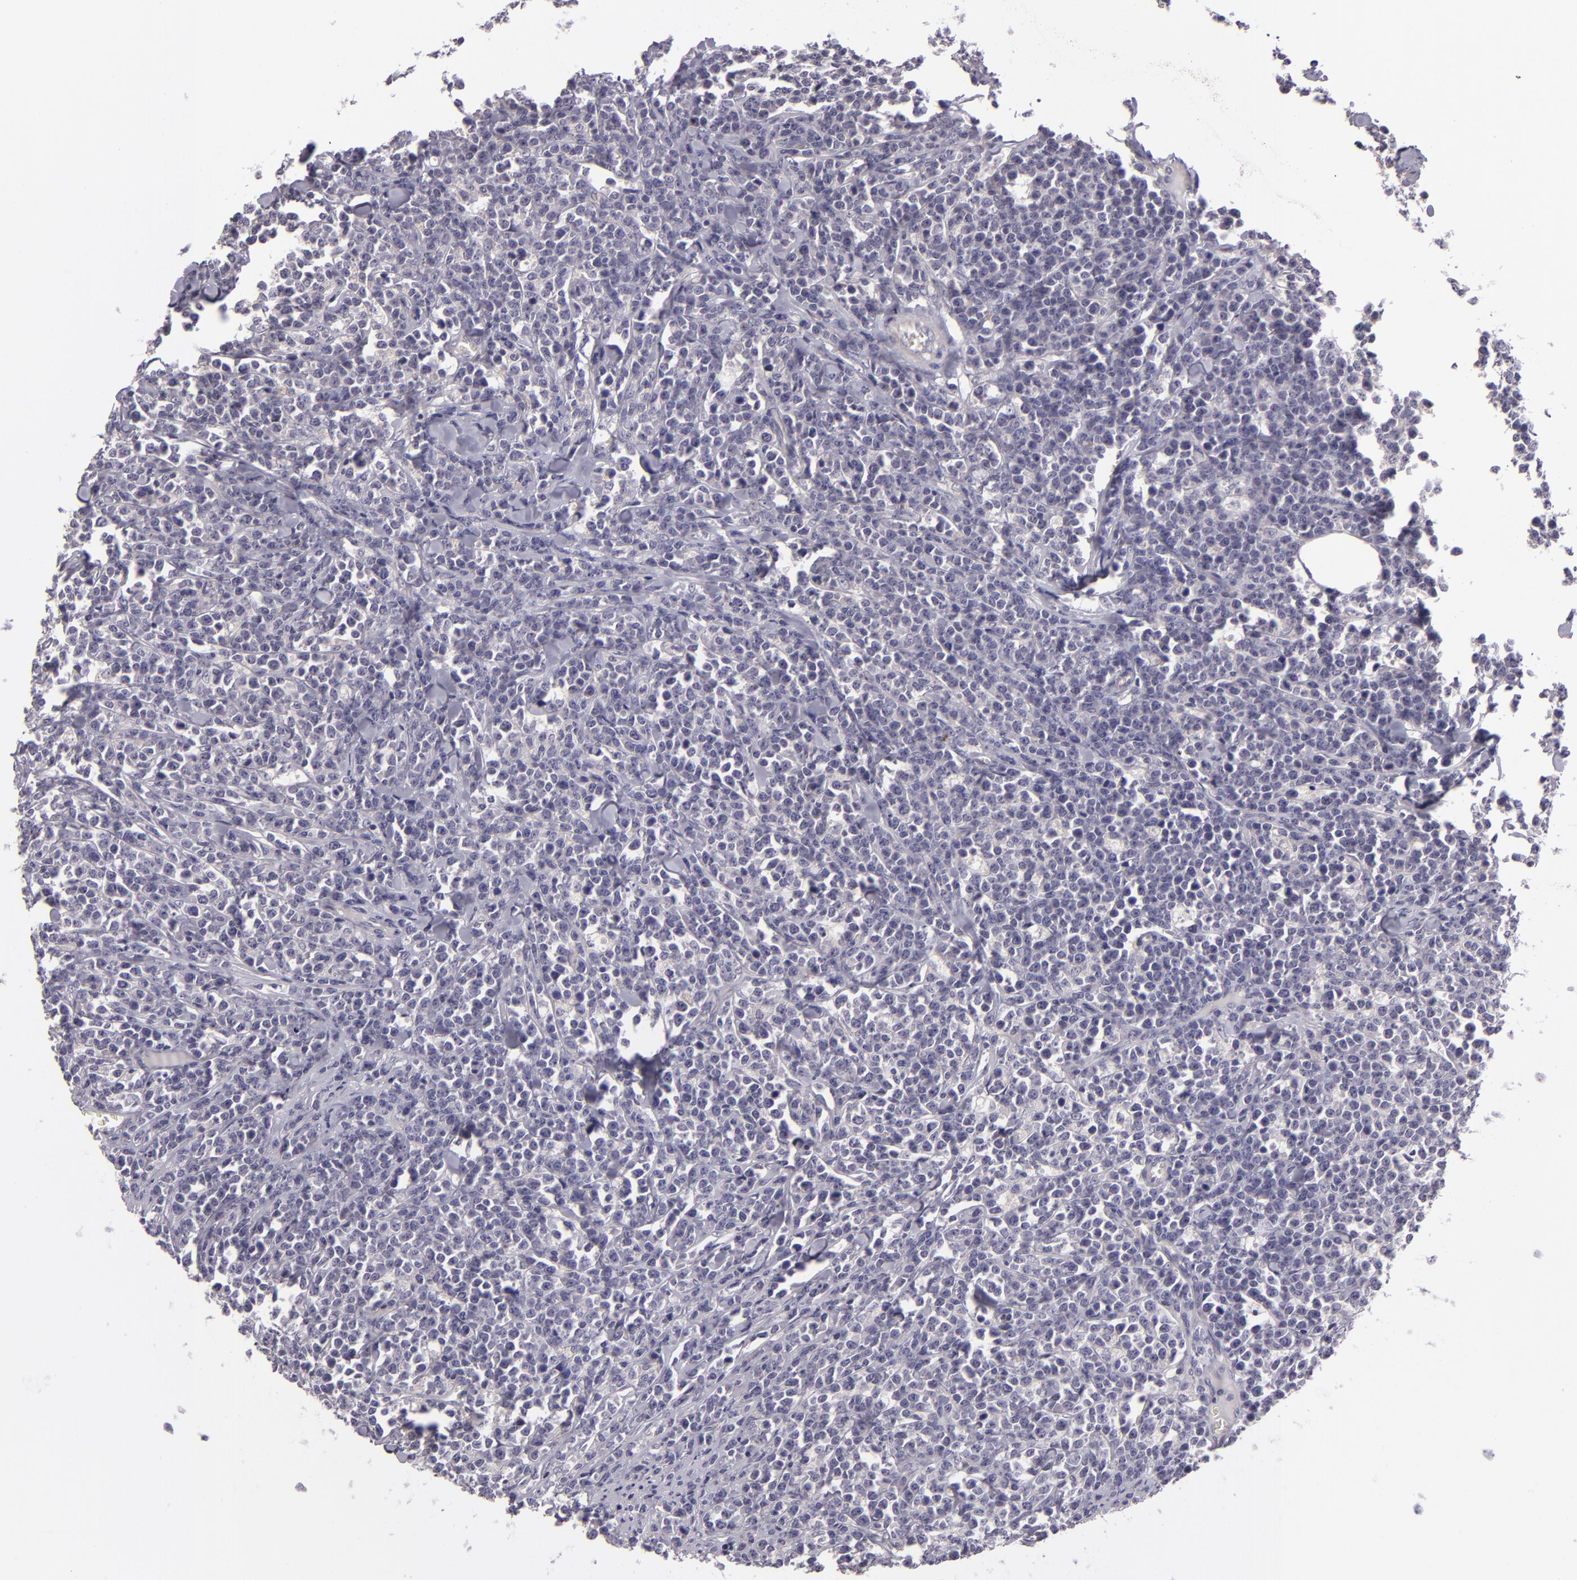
{"staining": {"intensity": "negative", "quantity": "none", "location": "none"}, "tissue": "lymphoma", "cell_type": "Tumor cells", "image_type": "cancer", "snomed": [{"axis": "morphology", "description": "Malignant lymphoma, non-Hodgkin's type, High grade"}, {"axis": "topography", "description": "Small intestine"}, {"axis": "topography", "description": "Colon"}], "caption": "High magnification brightfield microscopy of lymphoma stained with DAB (brown) and counterstained with hematoxylin (blue): tumor cells show no significant positivity.", "gene": "EGFL6", "patient": {"sex": "male", "age": 8}}